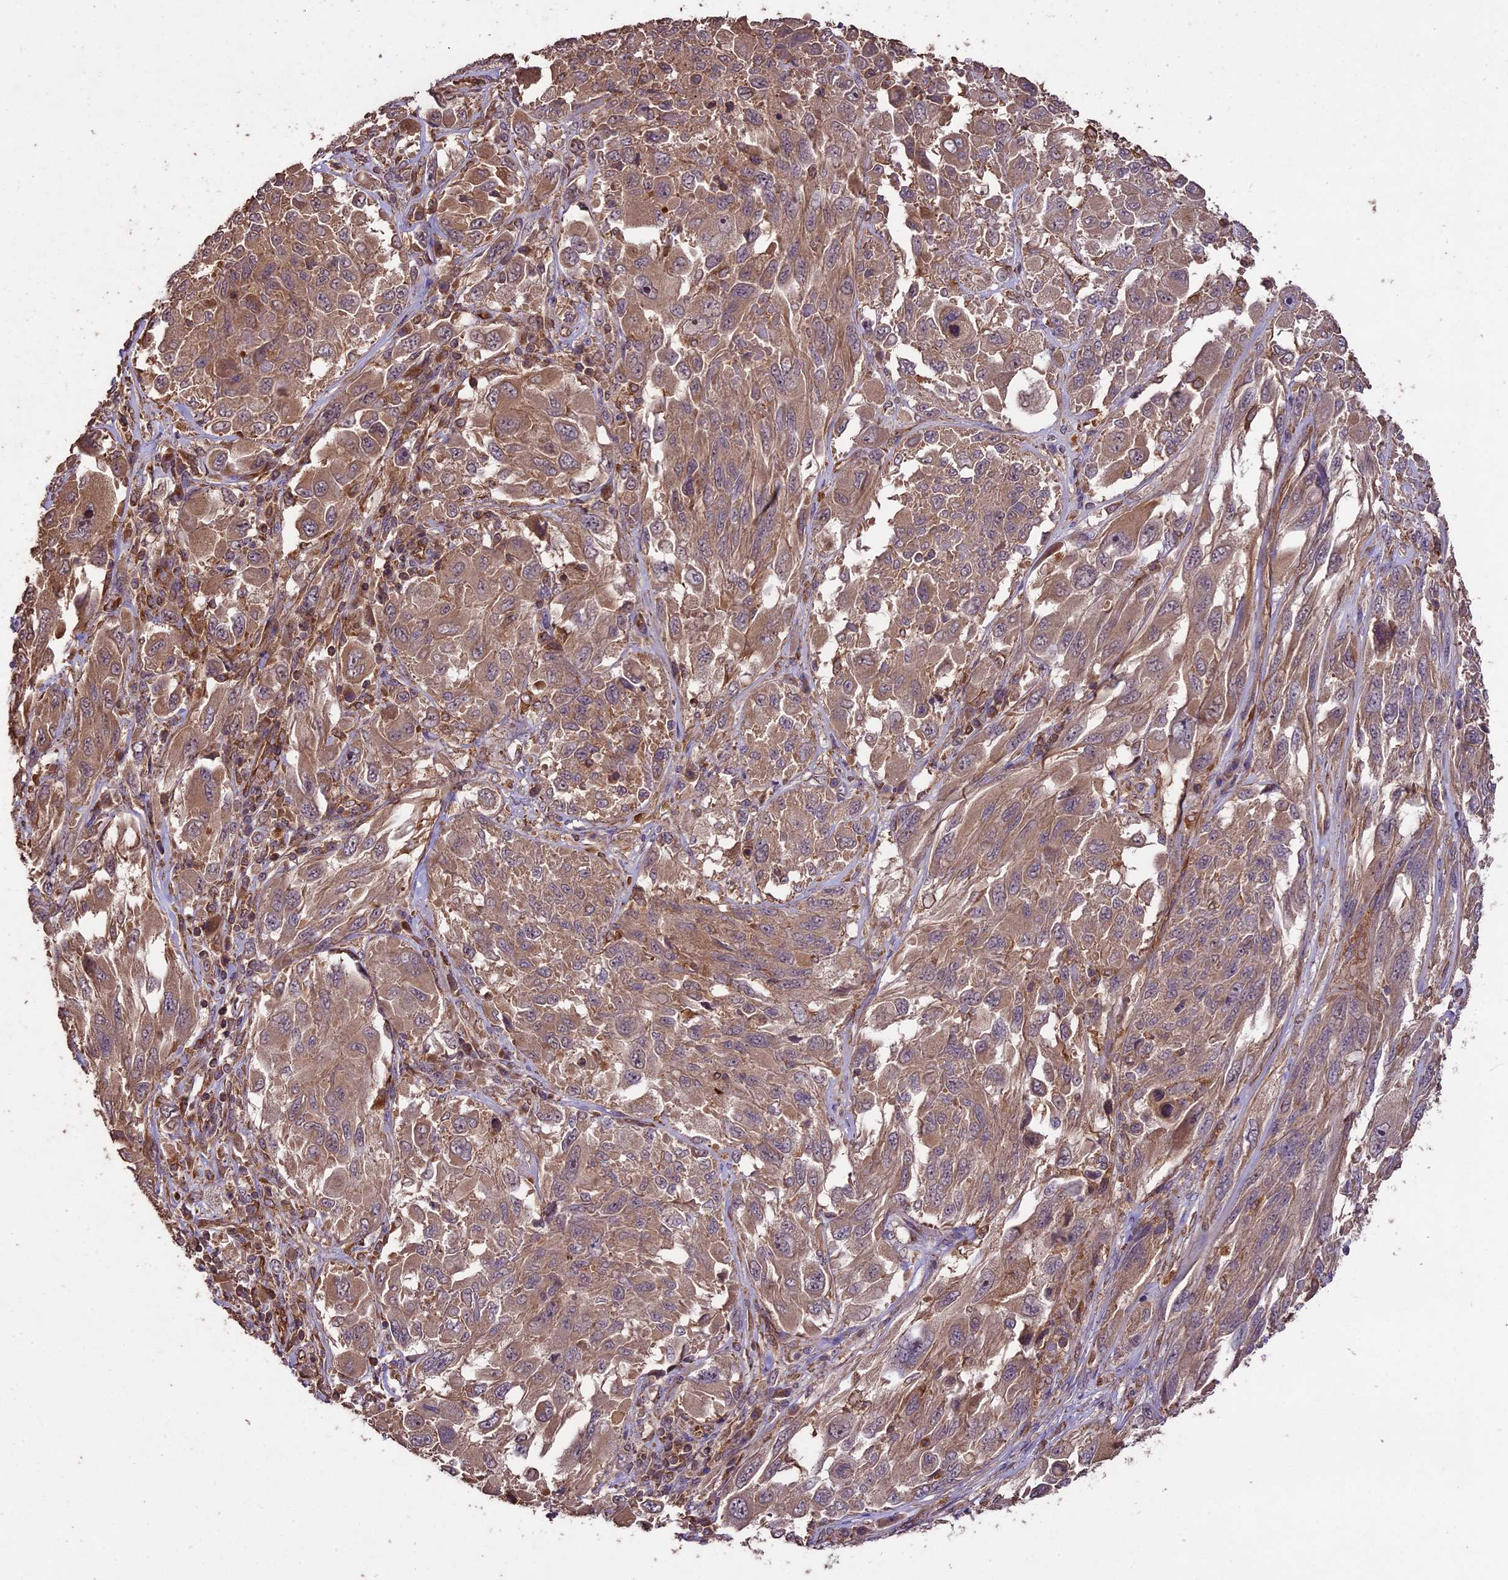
{"staining": {"intensity": "weak", "quantity": ">75%", "location": "cytoplasmic/membranous"}, "tissue": "melanoma", "cell_type": "Tumor cells", "image_type": "cancer", "snomed": [{"axis": "morphology", "description": "Malignant melanoma, NOS"}, {"axis": "topography", "description": "Skin"}], "caption": "Tumor cells display weak cytoplasmic/membranous expression in about >75% of cells in melanoma. The protein of interest is stained brown, and the nuclei are stained in blue (DAB IHC with brightfield microscopy, high magnification).", "gene": "TTLL10", "patient": {"sex": "female", "age": 91}}